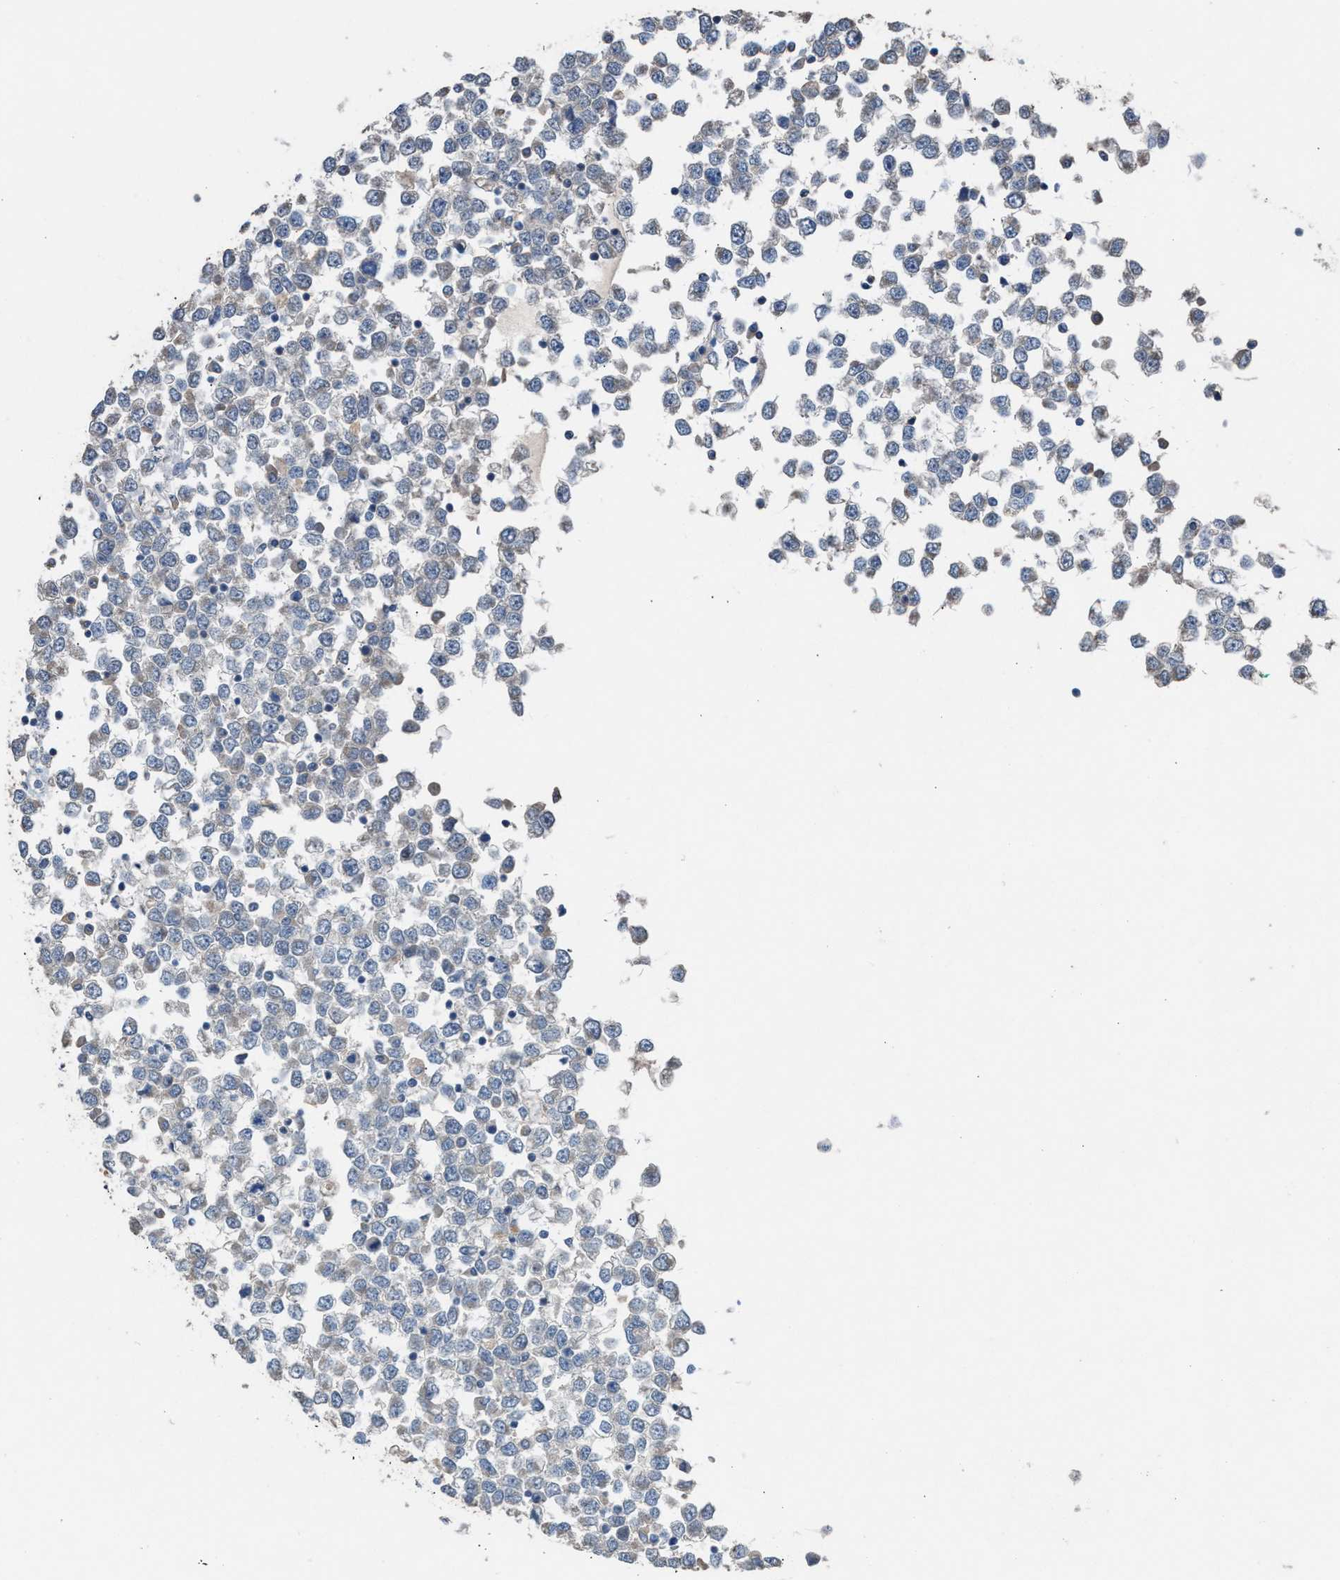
{"staining": {"intensity": "negative", "quantity": "none", "location": "none"}, "tissue": "testis cancer", "cell_type": "Tumor cells", "image_type": "cancer", "snomed": [{"axis": "morphology", "description": "Seminoma, NOS"}, {"axis": "topography", "description": "Testis"}], "caption": "Immunohistochemistry (IHC) image of neoplastic tissue: testis cancer (seminoma) stained with DAB (3,3'-diaminobenzidine) reveals no significant protein staining in tumor cells. The staining was performed using DAB to visualize the protein expression in brown, while the nuclei were stained in blue with hematoxylin (Magnification: 20x).", "gene": "TPK1", "patient": {"sex": "male", "age": 65}}